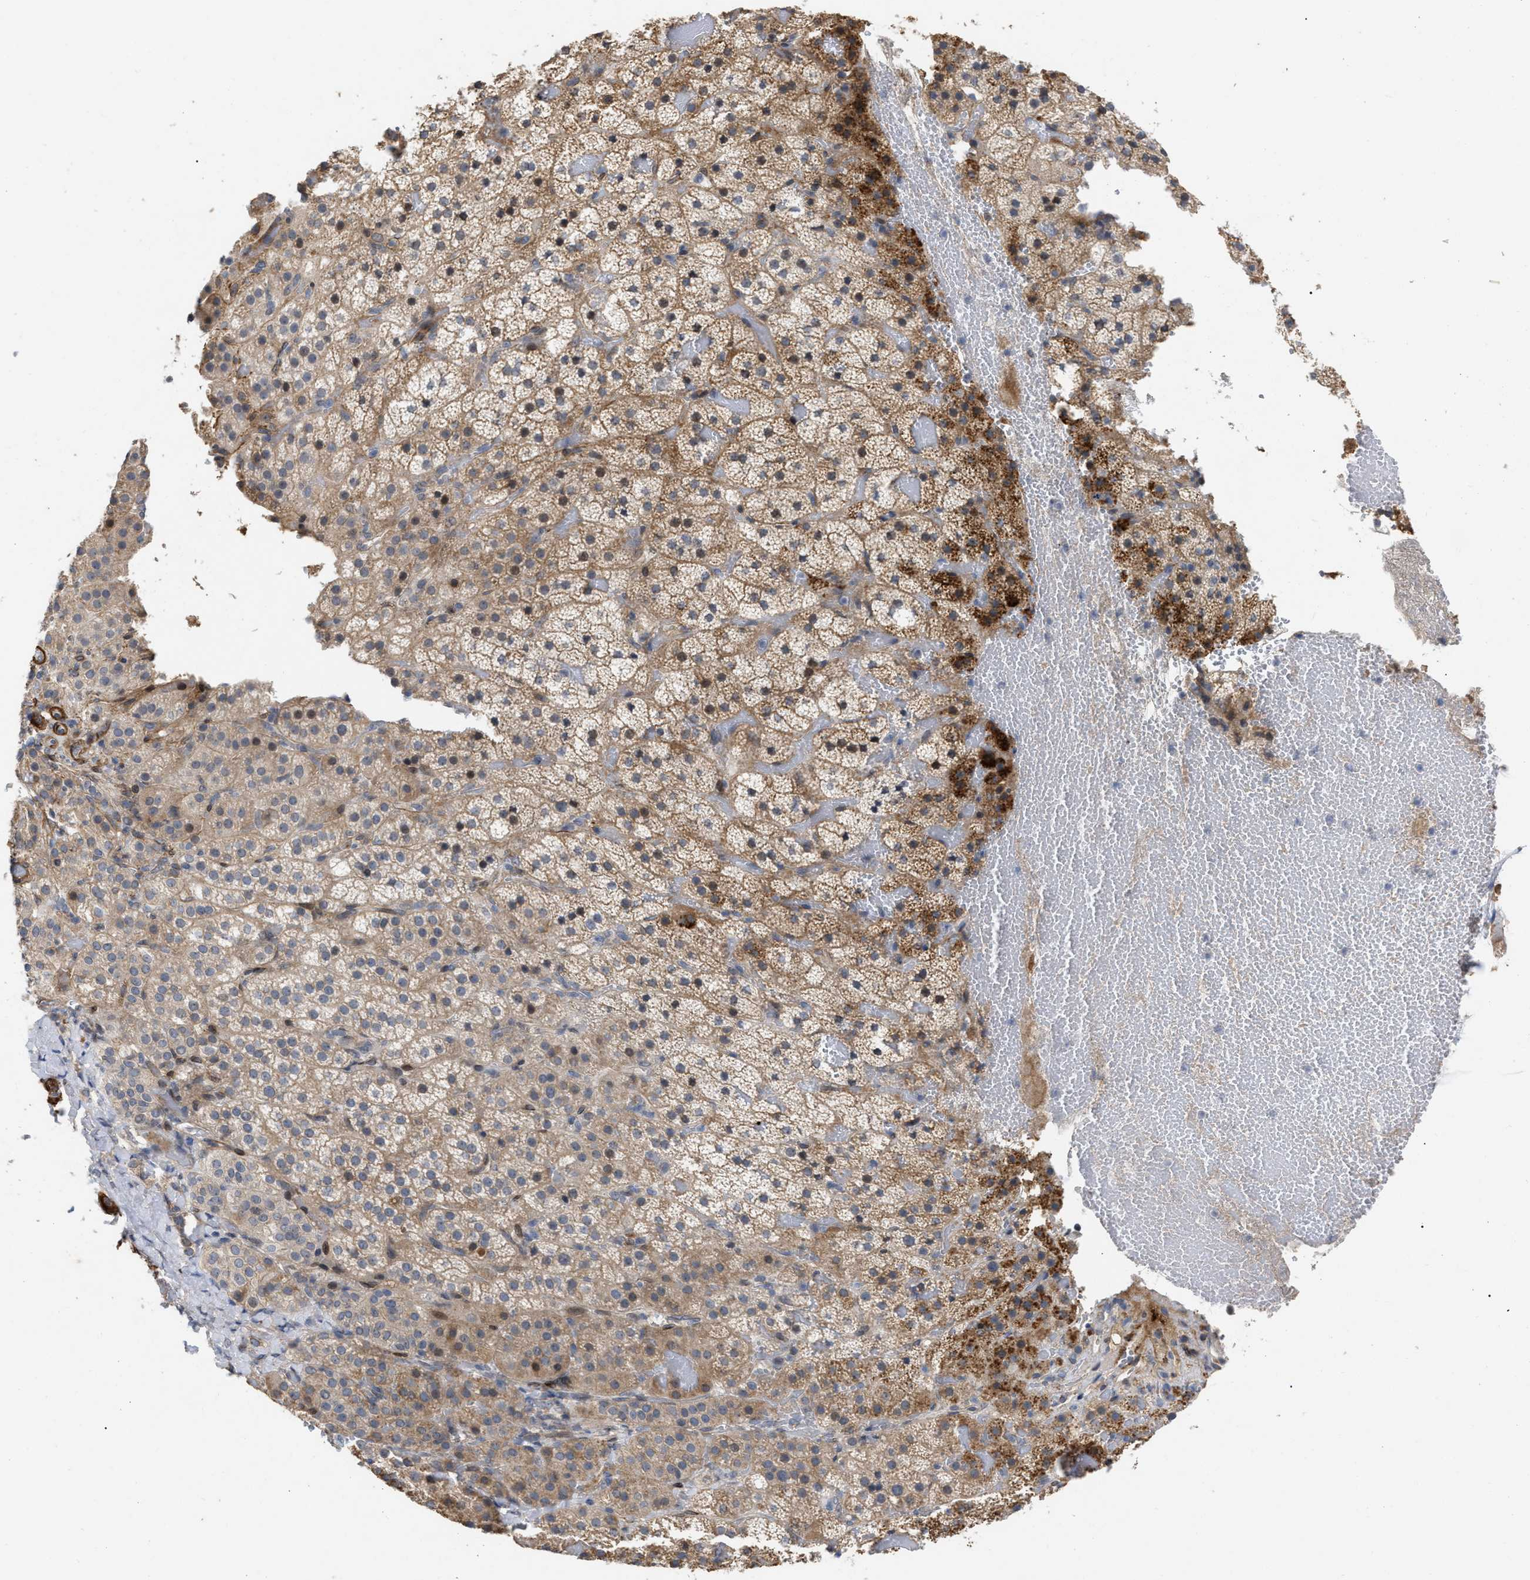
{"staining": {"intensity": "moderate", "quantity": ">75%", "location": "cytoplasmic/membranous"}, "tissue": "adrenal gland", "cell_type": "Glandular cells", "image_type": "normal", "snomed": [{"axis": "morphology", "description": "Normal tissue, NOS"}, {"axis": "topography", "description": "Adrenal gland"}], "caption": "Normal adrenal gland shows moderate cytoplasmic/membranous positivity in about >75% of glandular cells The protein is shown in brown color, while the nuclei are stained blue..", "gene": "ST6GALNAC6", "patient": {"sex": "female", "age": 59}}